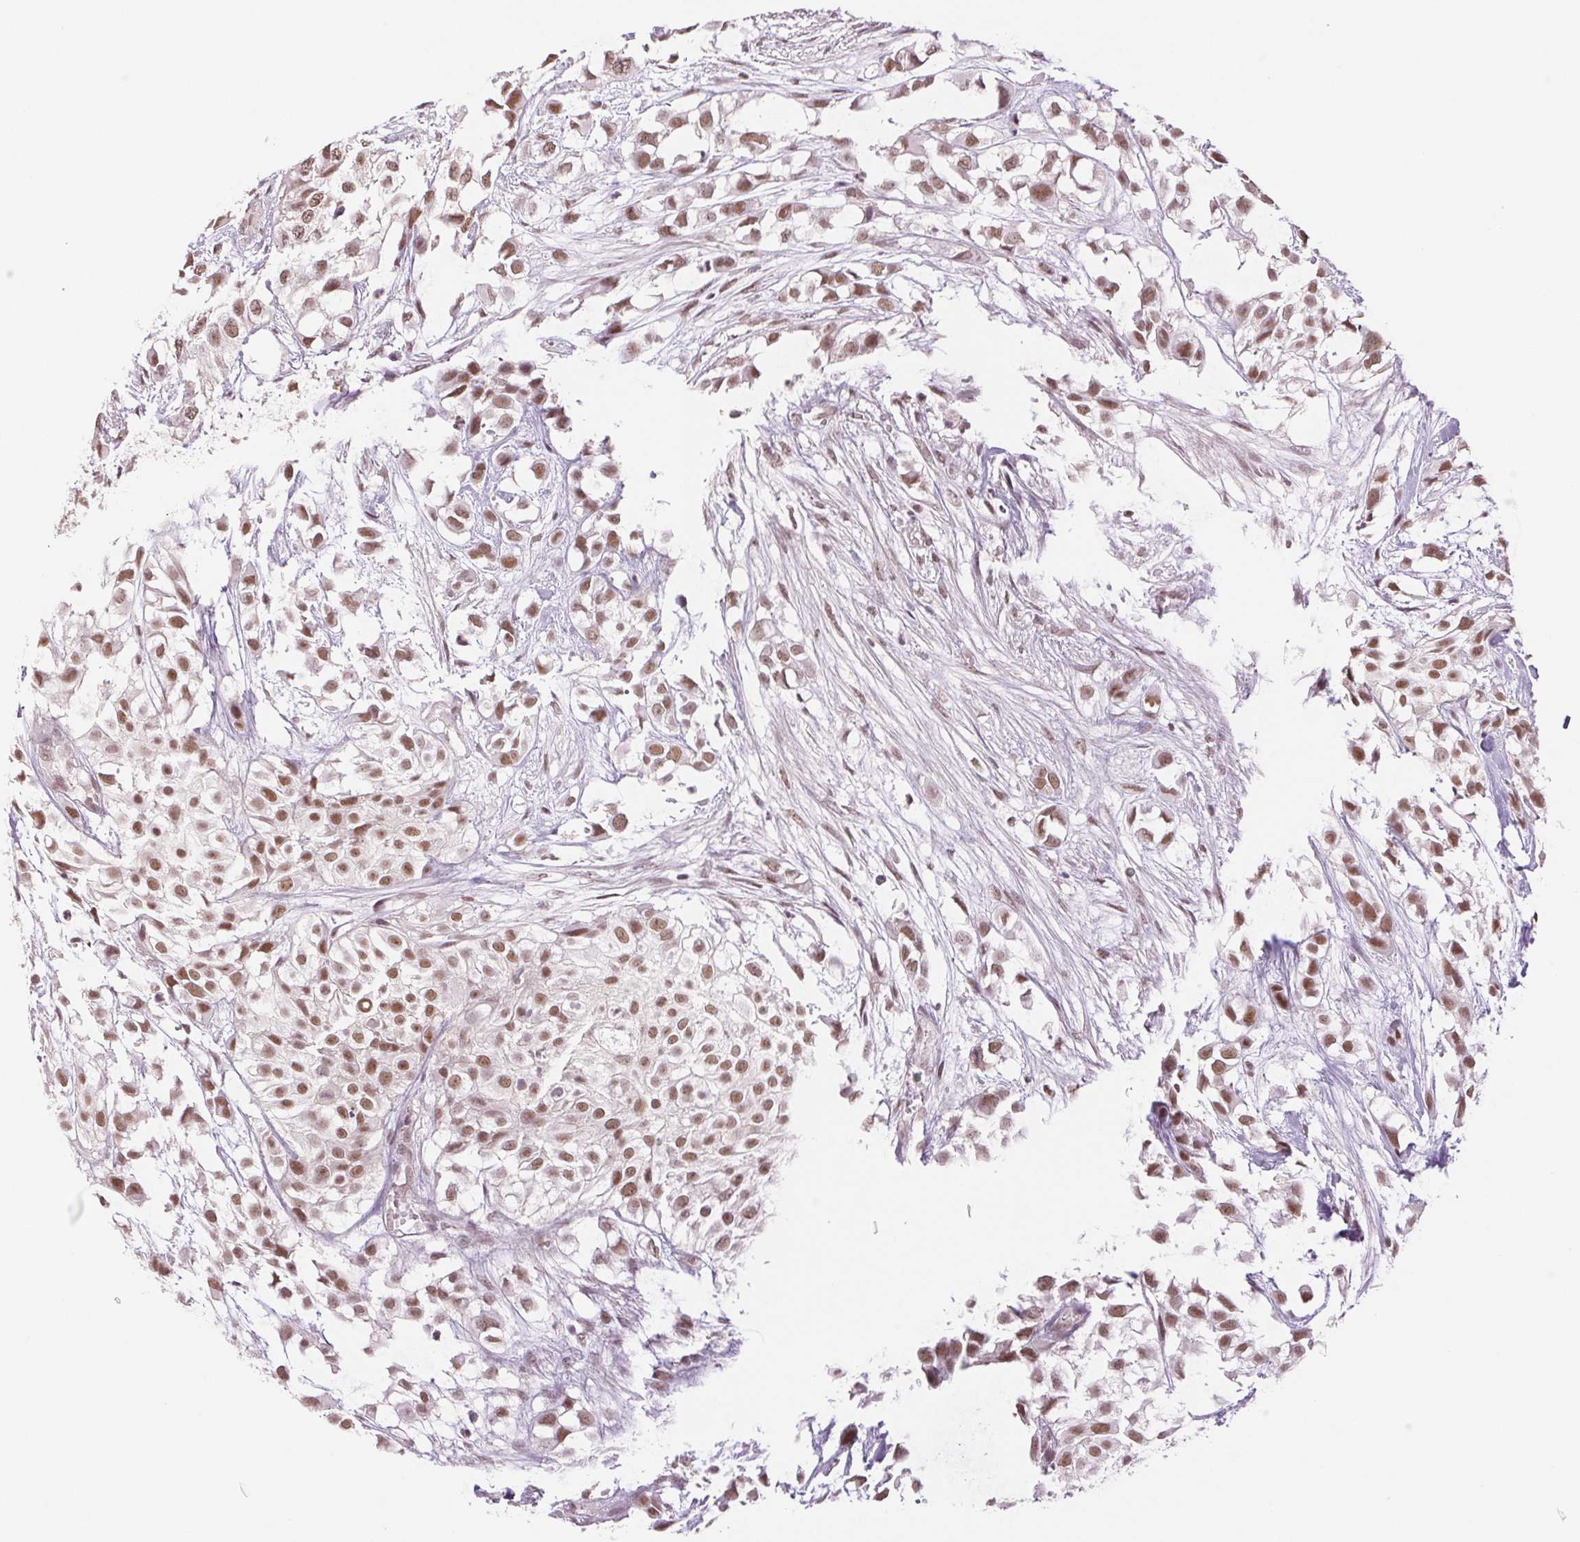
{"staining": {"intensity": "moderate", "quantity": ">75%", "location": "nuclear"}, "tissue": "urothelial cancer", "cell_type": "Tumor cells", "image_type": "cancer", "snomed": [{"axis": "morphology", "description": "Urothelial carcinoma, High grade"}, {"axis": "topography", "description": "Urinary bladder"}], "caption": "A medium amount of moderate nuclear staining is identified in about >75% of tumor cells in urothelial cancer tissue. (brown staining indicates protein expression, while blue staining denotes nuclei).", "gene": "RPRD1B", "patient": {"sex": "male", "age": 56}}